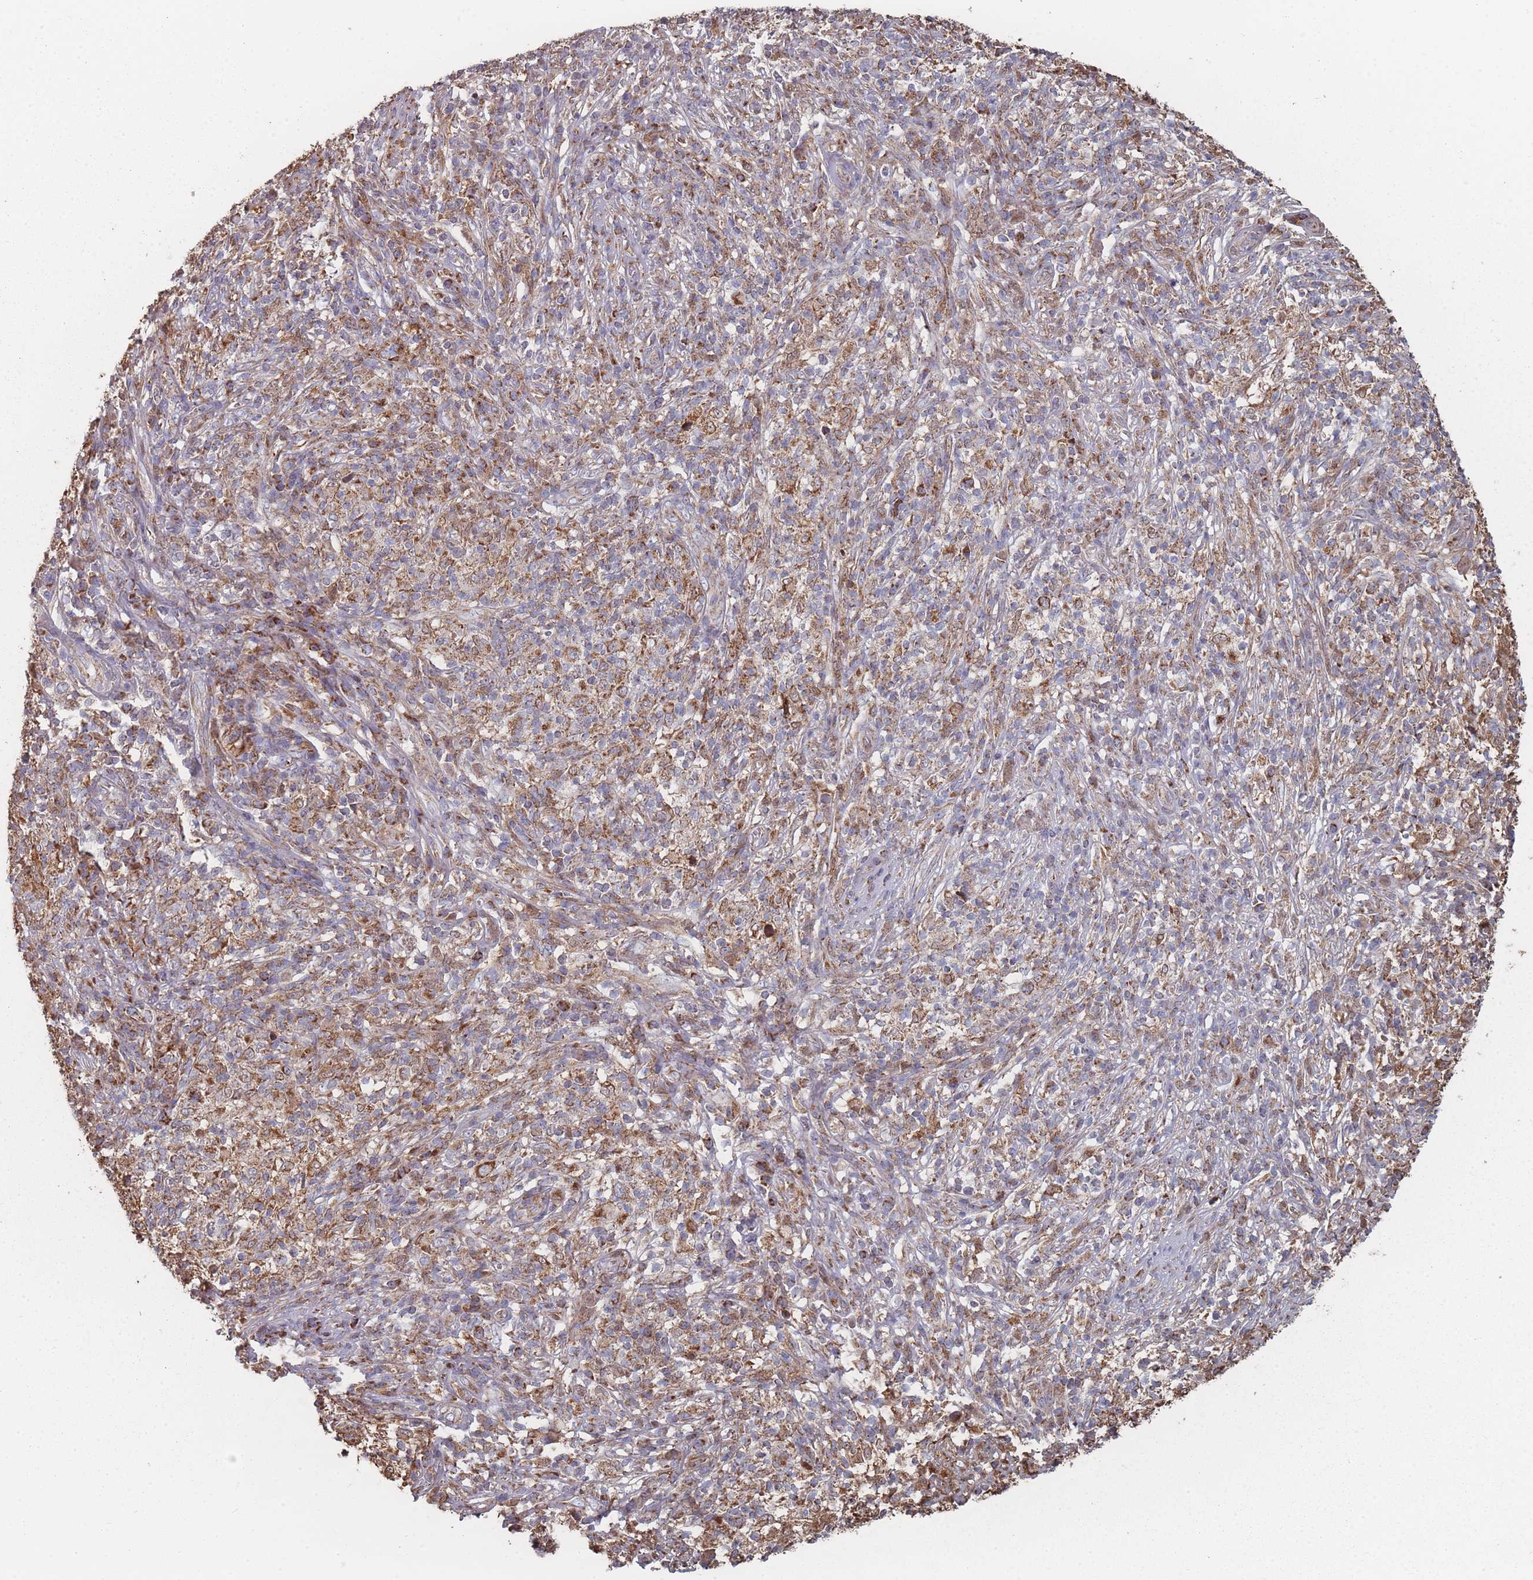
{"staining": {"intensity": "moderate", "quantity": ">75%", "location": "cytoplasmic/membranous"}, "tissue": "melanoma", "cell_type": "Tumor cells", "image_type": "cancer", "snomed": [{"axis": "morphology", "description": "Malignant melanoma, NOS"}, {"axis": "topography", "description": "Skin"}], "caption": "About >75% of tumor cells in human melanoma display moderate cytoplasmic/membranous protein positivity as visualized by brown immunohistochemical staining.", "gene": "PSMB3", "patient": {"sex": "male", "age": 66}}